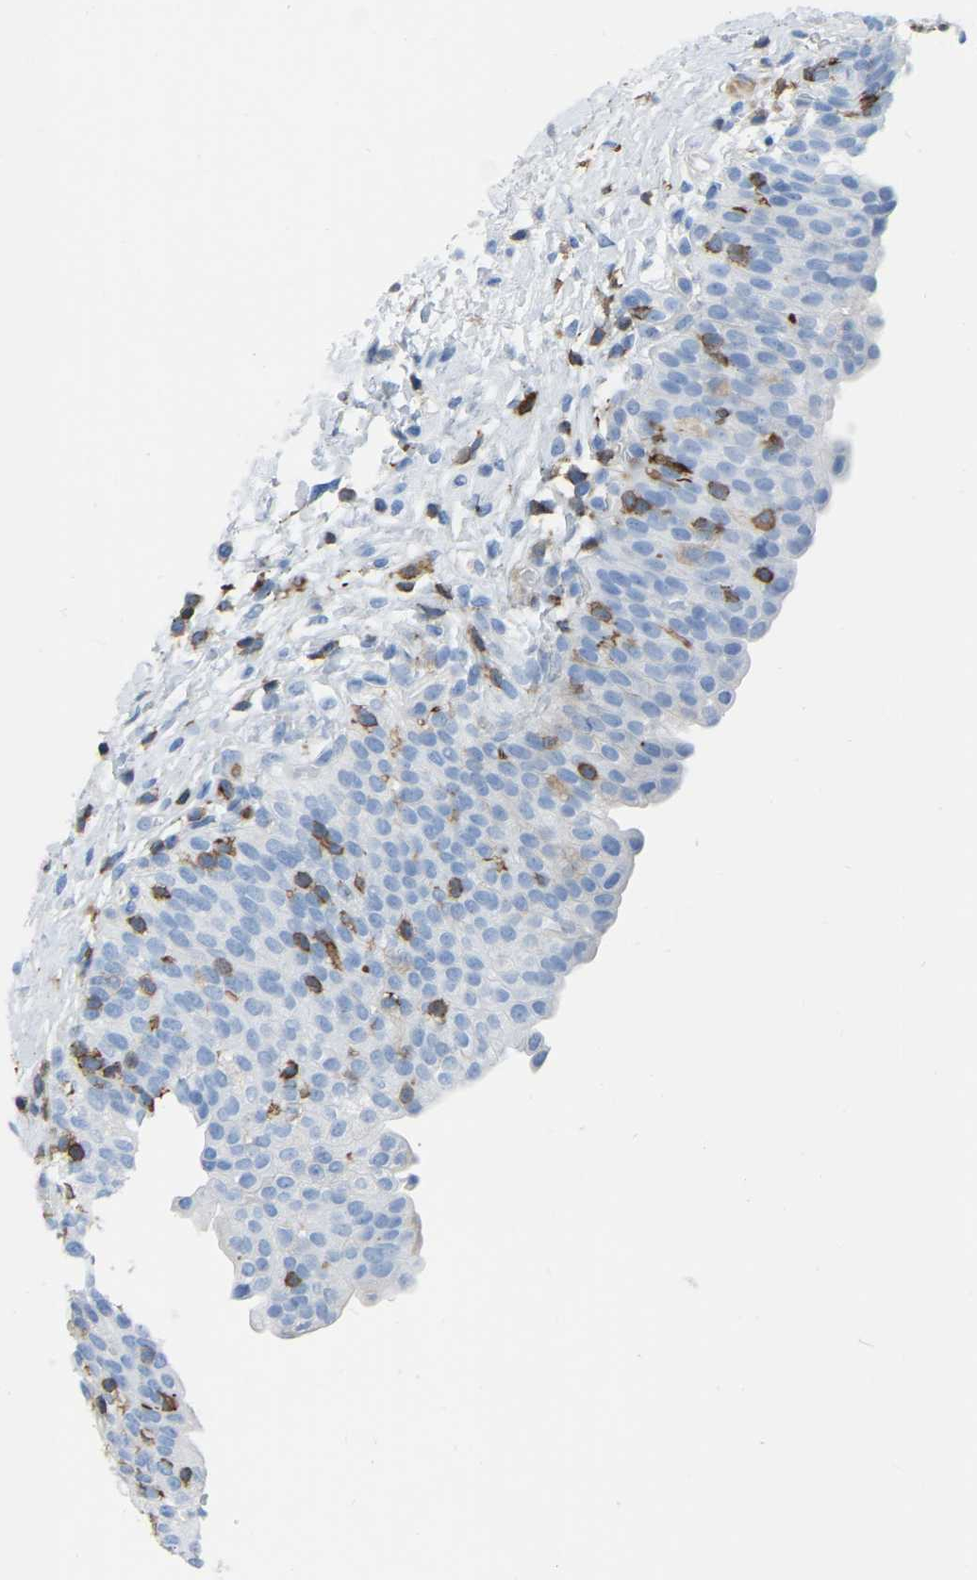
{"staining": {"intensity": "negative", "quantity": "none", "location": "none"}, "tissue": "urinary bladder", "cell_type": "Urothelial cells", "image_type": "normal", "snomed": [{"axis": "morphology", "description": "Normal tissue, NOS"}, {"axis": "topography", "description": "Urinary bladder"}], "caption": "Immunohistochemistry of unremarkable urinary bladder displays no expression in urothelial cells.", "gene": "LSP1", "patient": {"sex": "male", "age": 55}}